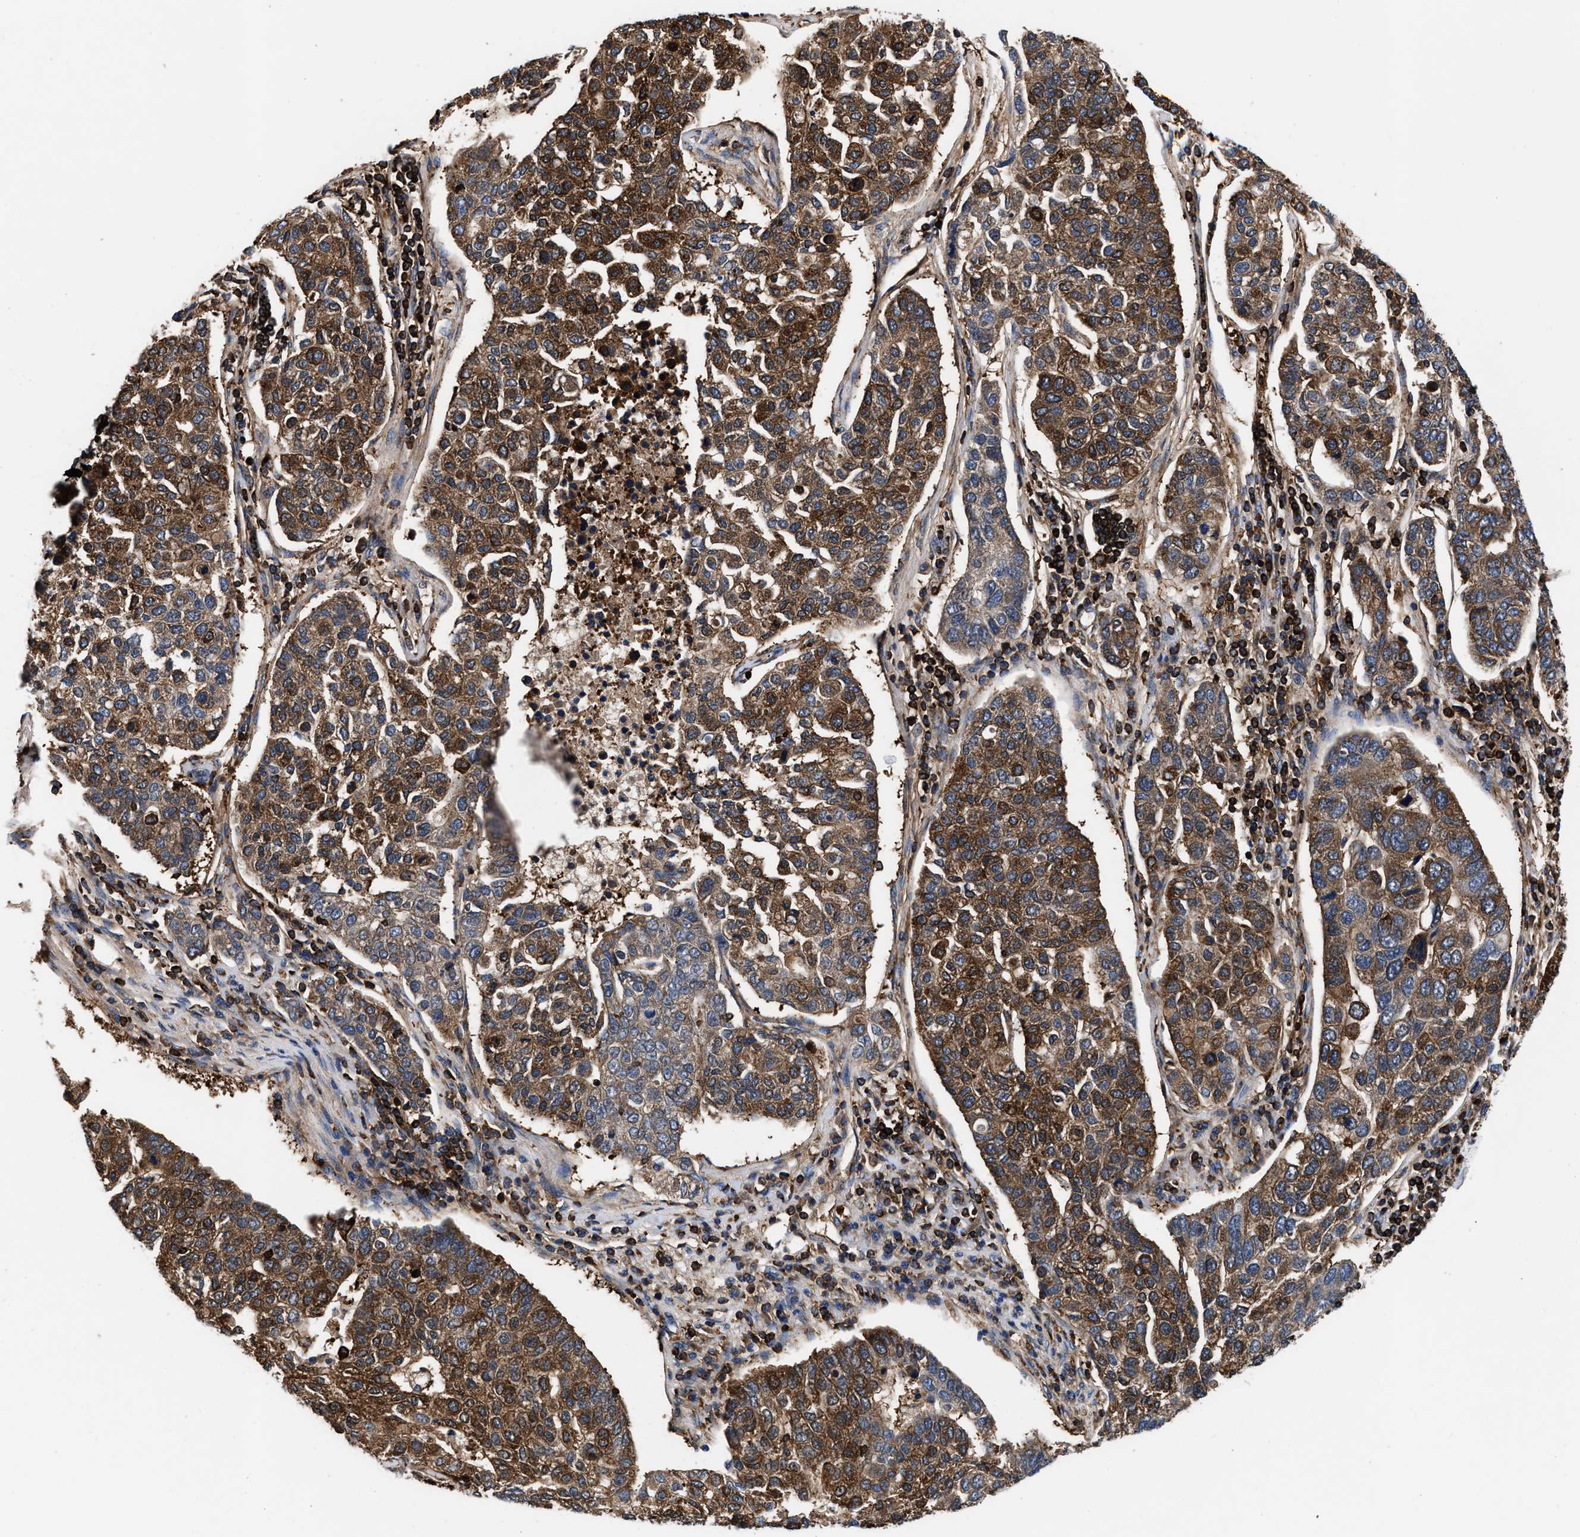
{"staining": {"intensity": "moderate", "quantity": ">75%", "location": "cytoplasmic/membranous"}, "tissue": "pancreatic cancer", "cell_type": "Tumor cells", "image_type": "cancer", "snomed": [{"axis": "morphology", "description": "Adenocarcinoma, NOS"}, {"axis": "topography", "description": "Pancreas"}], "caption": "Immunohistochemistry (IHC) image of neoplastic tissue: pancreatic adenocarcinoma stained using IHC shows medium levels of moderate protein expression localized specifically in the cytoplasmic/membranous of tumor cells, appearing as a cytoplasmic/membranous brown color.", "gene": "KYAT1", "patient": {"sex": "female", "age": 61}}